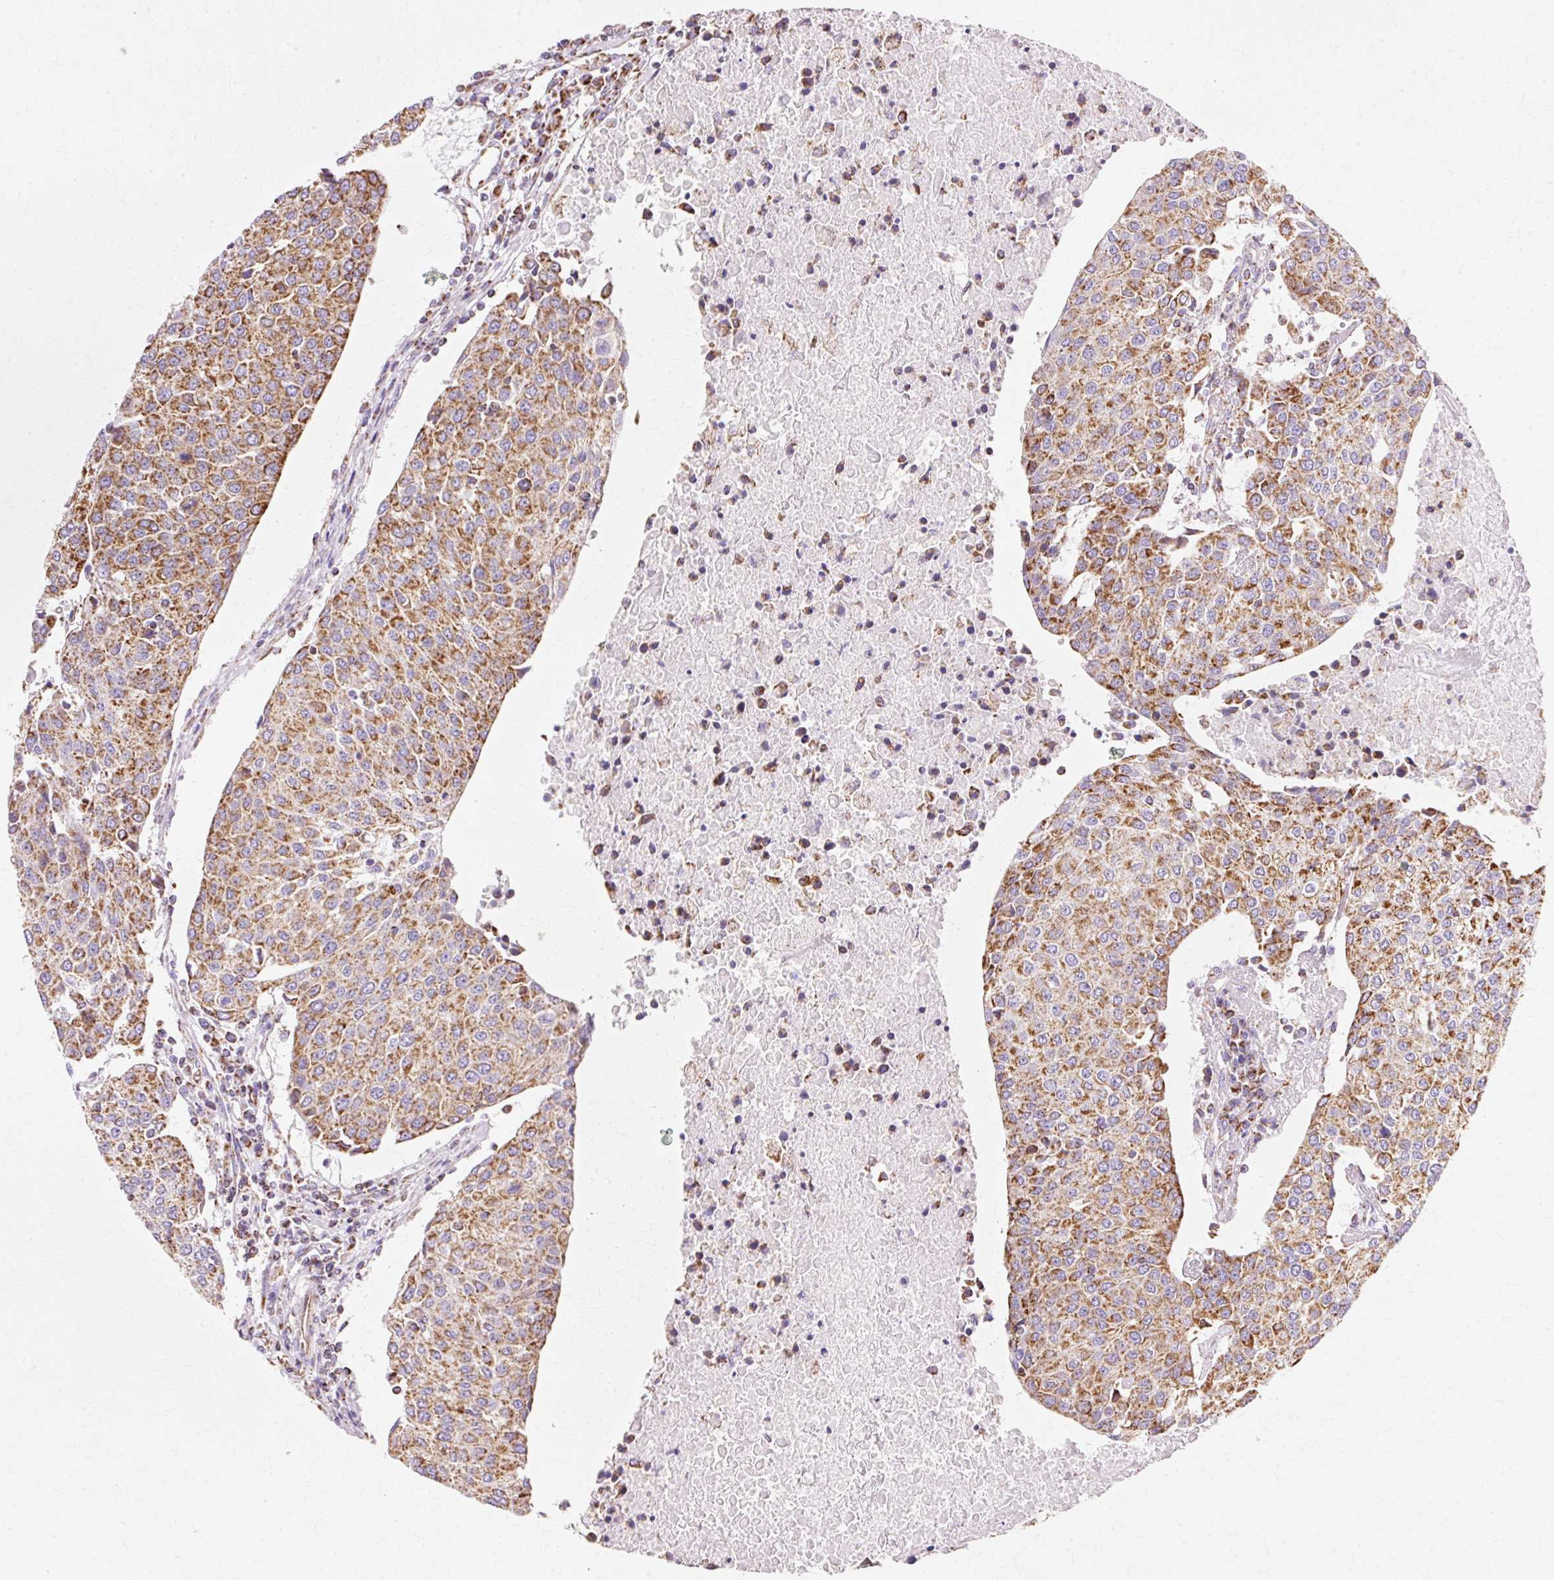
{"staining": {"intensity": "strong", "quantity": ">75%", "location": "cytoplasmic/membranous"}, "tissue": "urothelial cancer", "cell_type": "Tumor cells", "image_type": "cancer", "snomed": [{"axis": "morphology", "description": "Urothelial carcinoma, High grade"}, {"axis": "topography", "description": "Urinary bladder"}], "caption": "DAB (3,3'-diaminobenzidine) immunohistochemical staining of human urothelial carcinoma (high-grade) reveals strong cytoplasmic/membranous protein staining in approximately >75% of tumor cells. The protein of interest is shown in brown color, while the nuclei are stained blue.", "gene": "ATP5PO", "patient": {"sex": "female", "age": 85}}